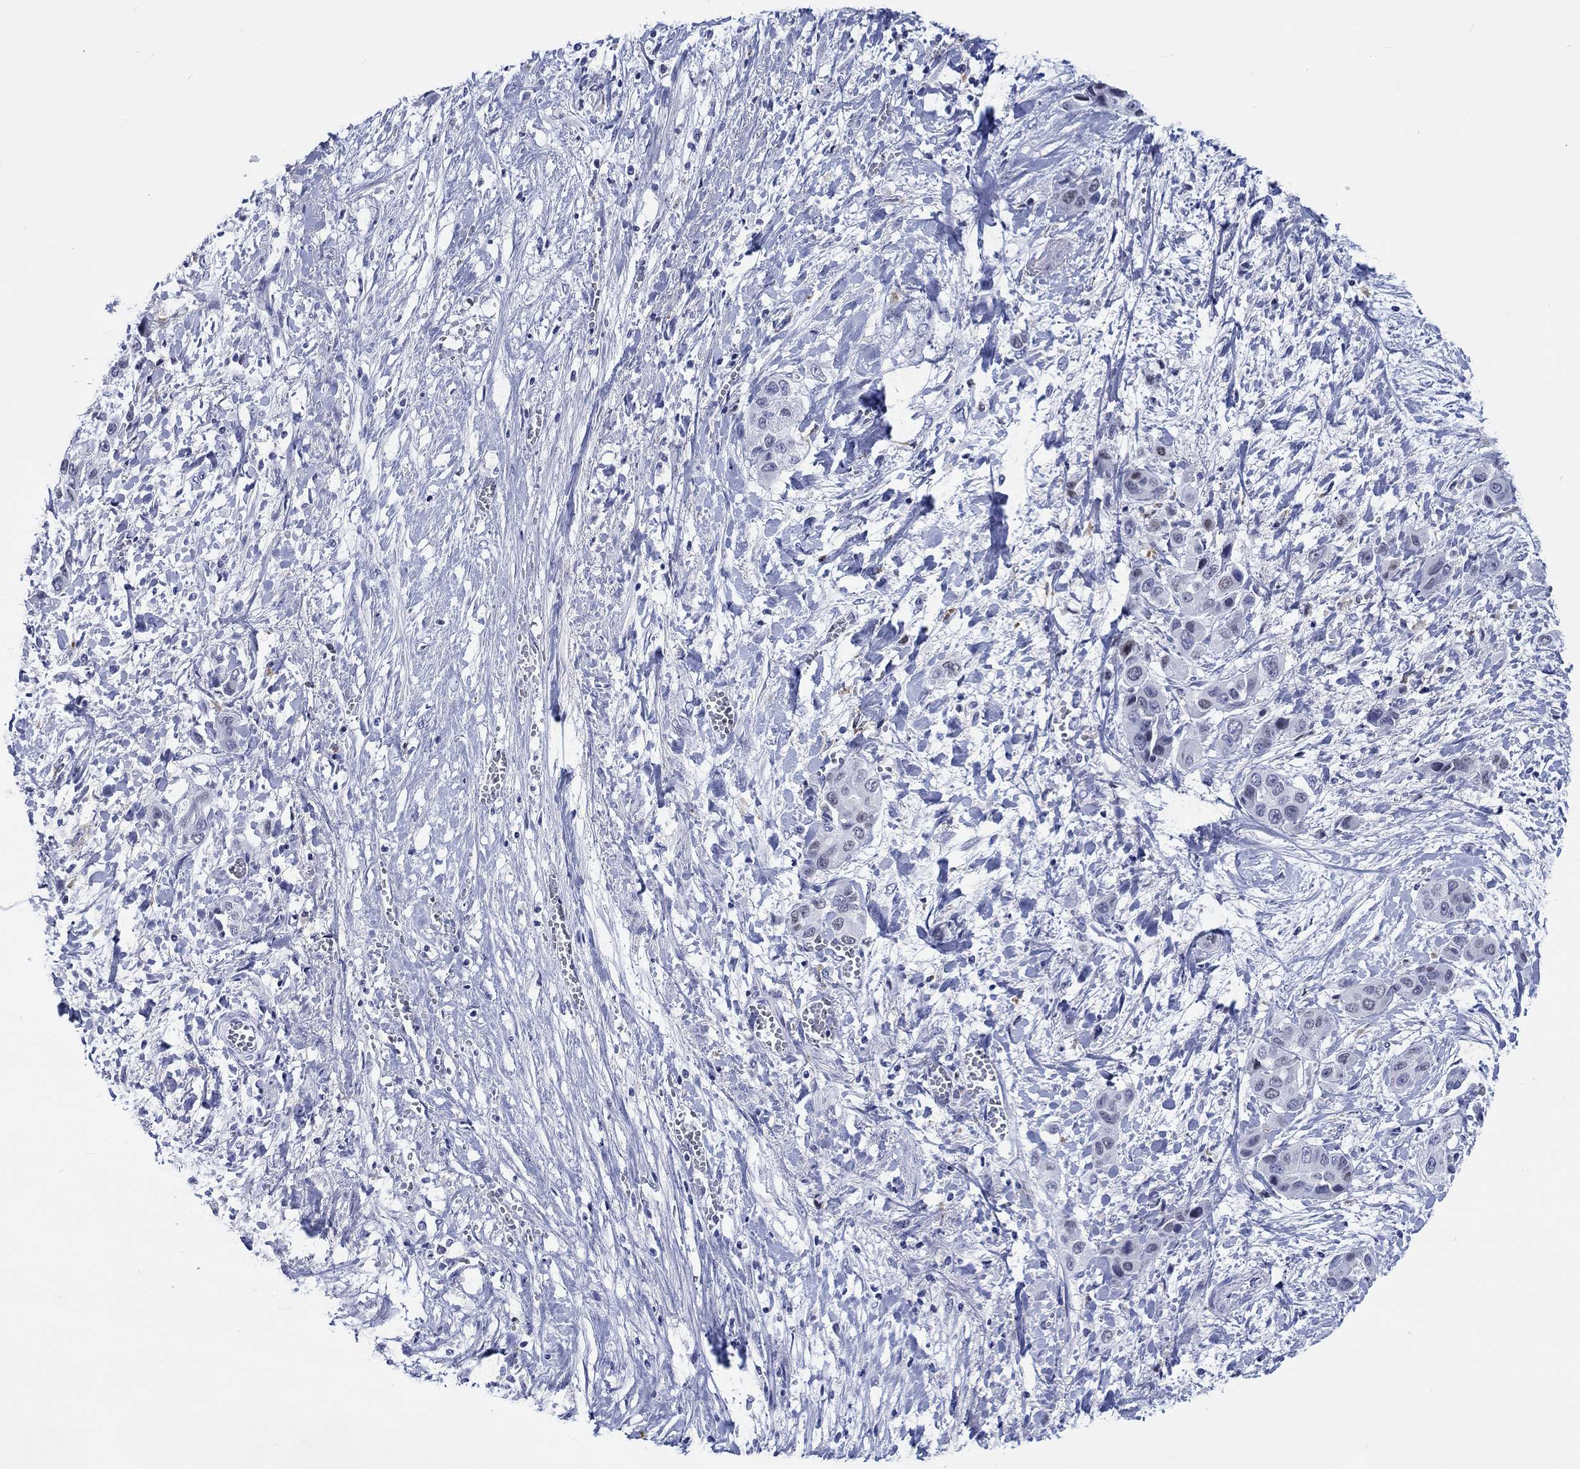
{"staining": {"intensity": "negative", "quantity": "none", "location": "none"}, "tissue": "liver cancer", "cell_type": "Tumor cells", "image_type": "cancer", "snomed": [{"axis": "morphology", "description": "Cholangiocarcinoma"}, {"axis": "topography", "description": "Liver"}], "caption": "DAB (3,3'-diaminobenzidine) immunohistochemical staining of human liver cancer exhibits no significant staining in tumor cells.", "gene": "CDCA2", "patient": {"sex": "female", "age": 52}}